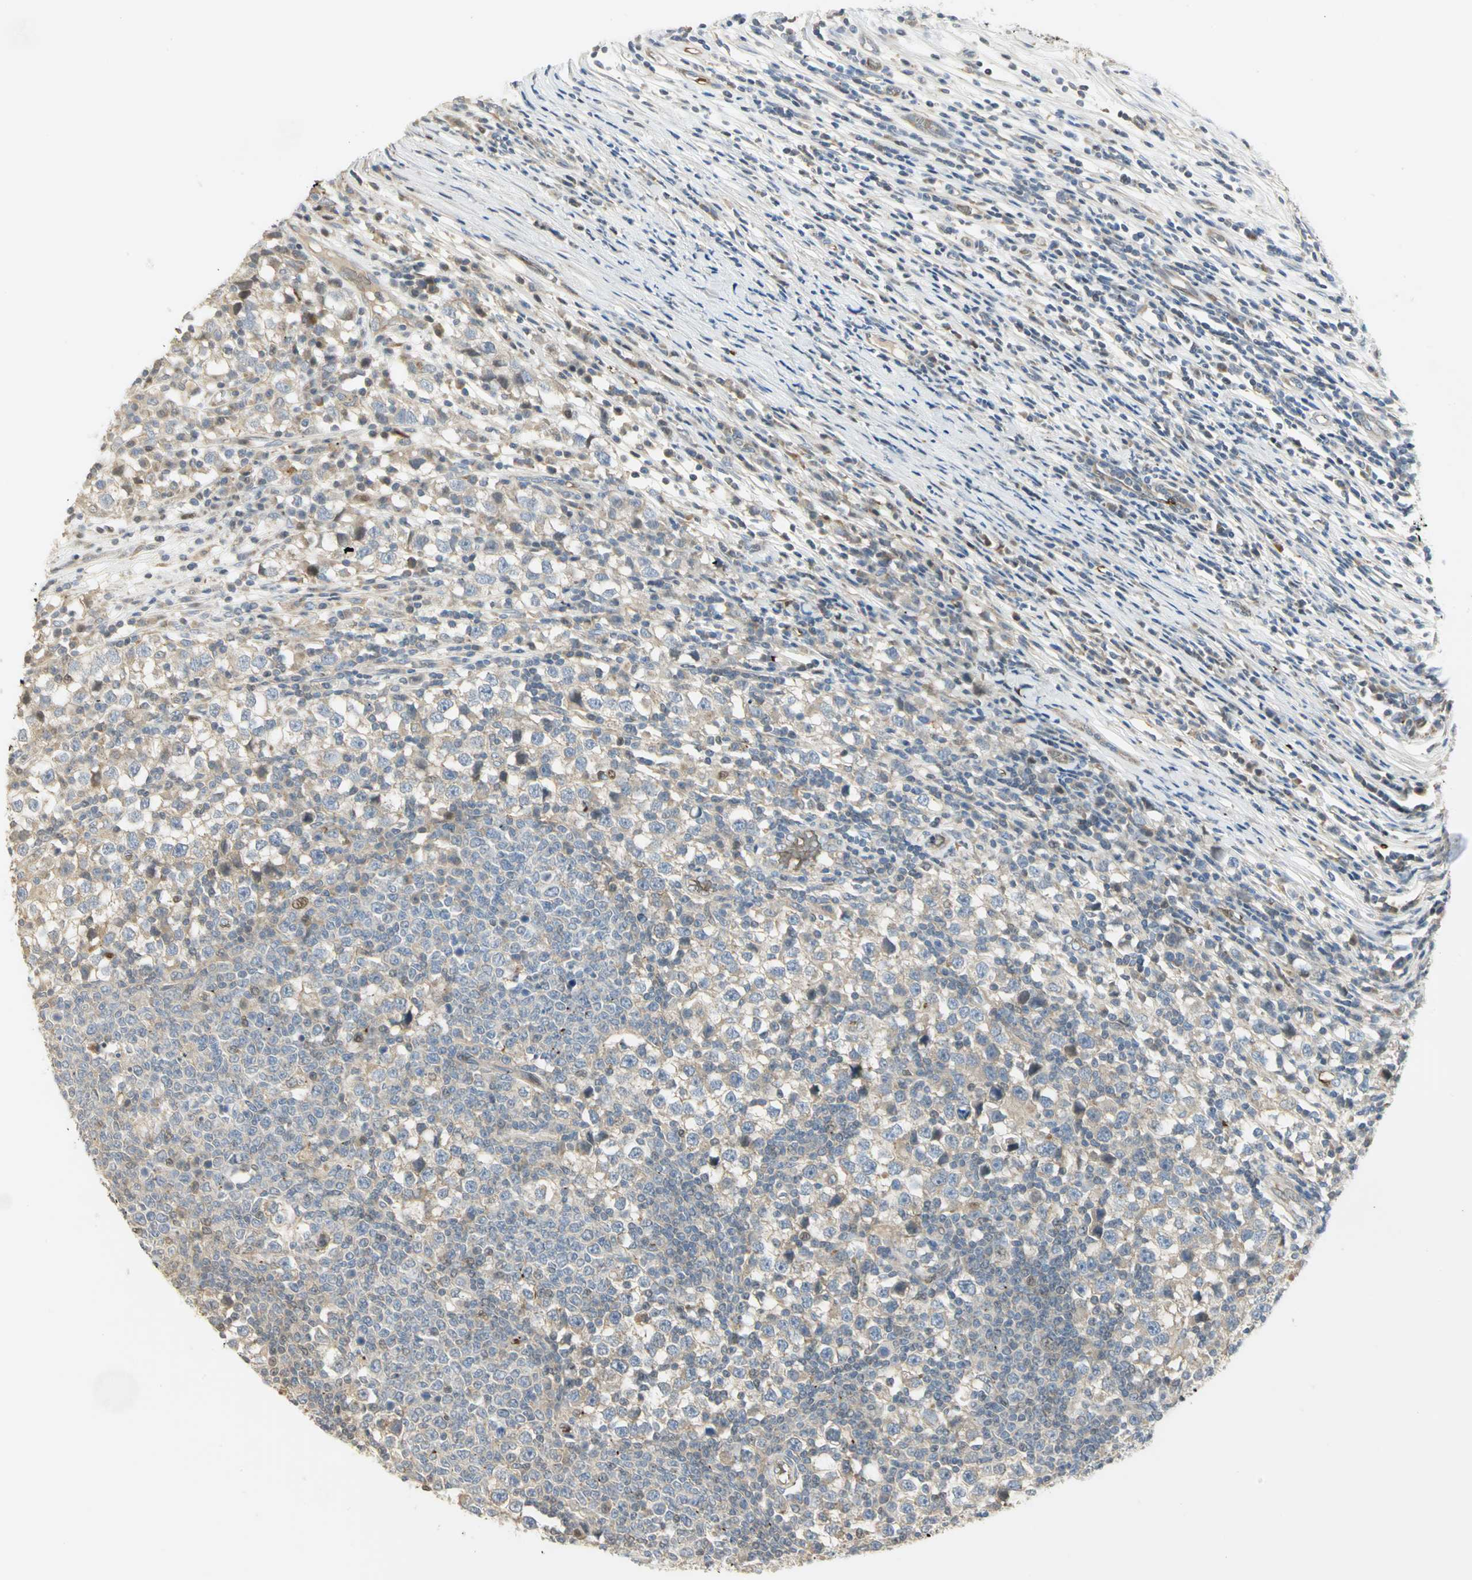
{"staining": {"intensity": "negative", "quantity": "none", "location": "none"}, "tissue": "testis cancer", "cell_type": "Tumor cells", "image_type": "cancer", "snomed": [{"axis": "morphology", "description": "Seminoma, NOS"}, {"axis": "topography", "description": "Testis"}], "caption": "There is no significant staining in tumor cells of testis cancer.", "gene": "ANK1", "patient": {"sex": "male", "age": 65}}